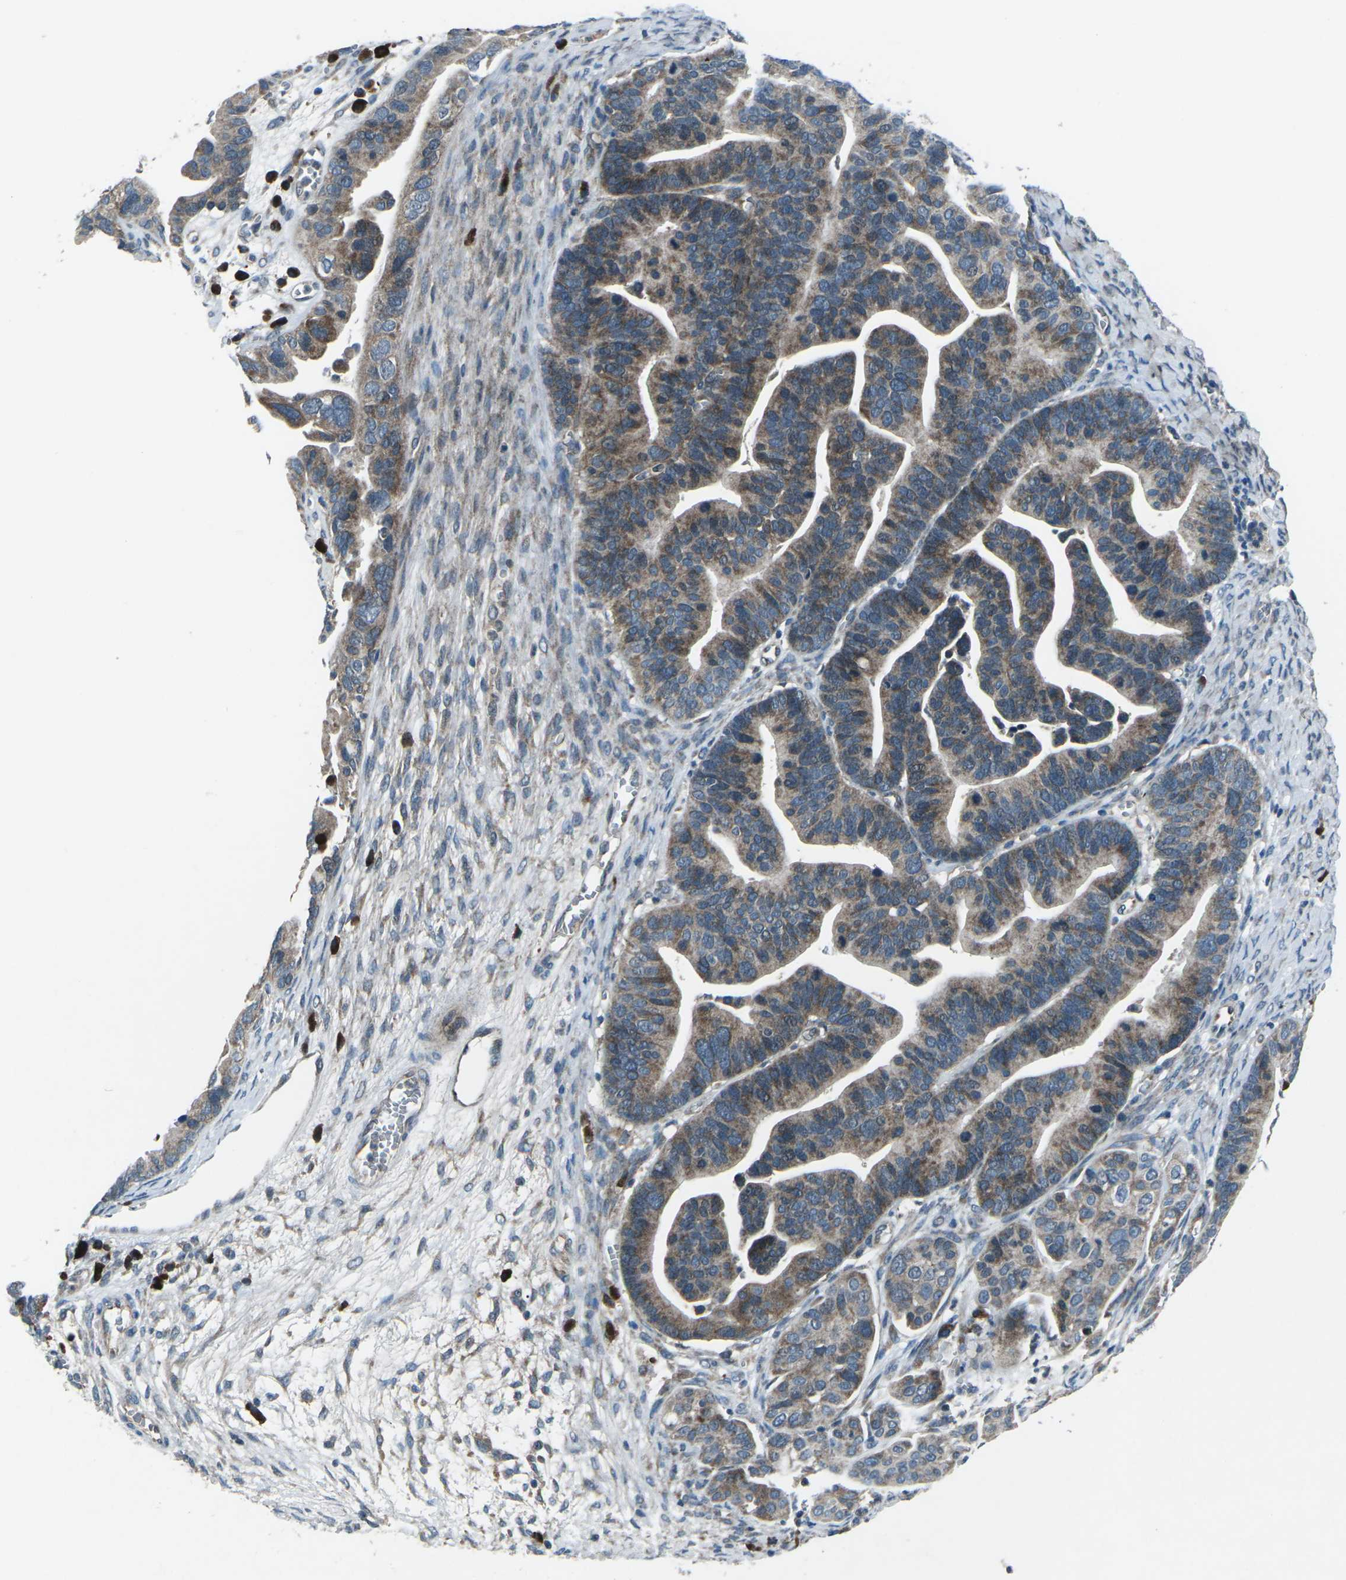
{"staining": {"intensity": "moderate", "quantity": ">75%", "location": "cytoplasmic/membranous"}, "tissue": "ovarian cancer", "cell_type": "Tumor cells", "image_type": "cancer", "snomed": [{"axis": "morphology", "description": "Cystadenocarcinoma, serous, NOS"}, {"axis": "topography", "description": "Ovary"}], "caption": "There is medium levels of moderate cytoplasmic/membranous staining in tumor cells of ovarian cancer, as demonstrated by immunohistochemical staining (brown color).", "gene": "CDK16", "patient": {"sex": "female", "age": 56}}